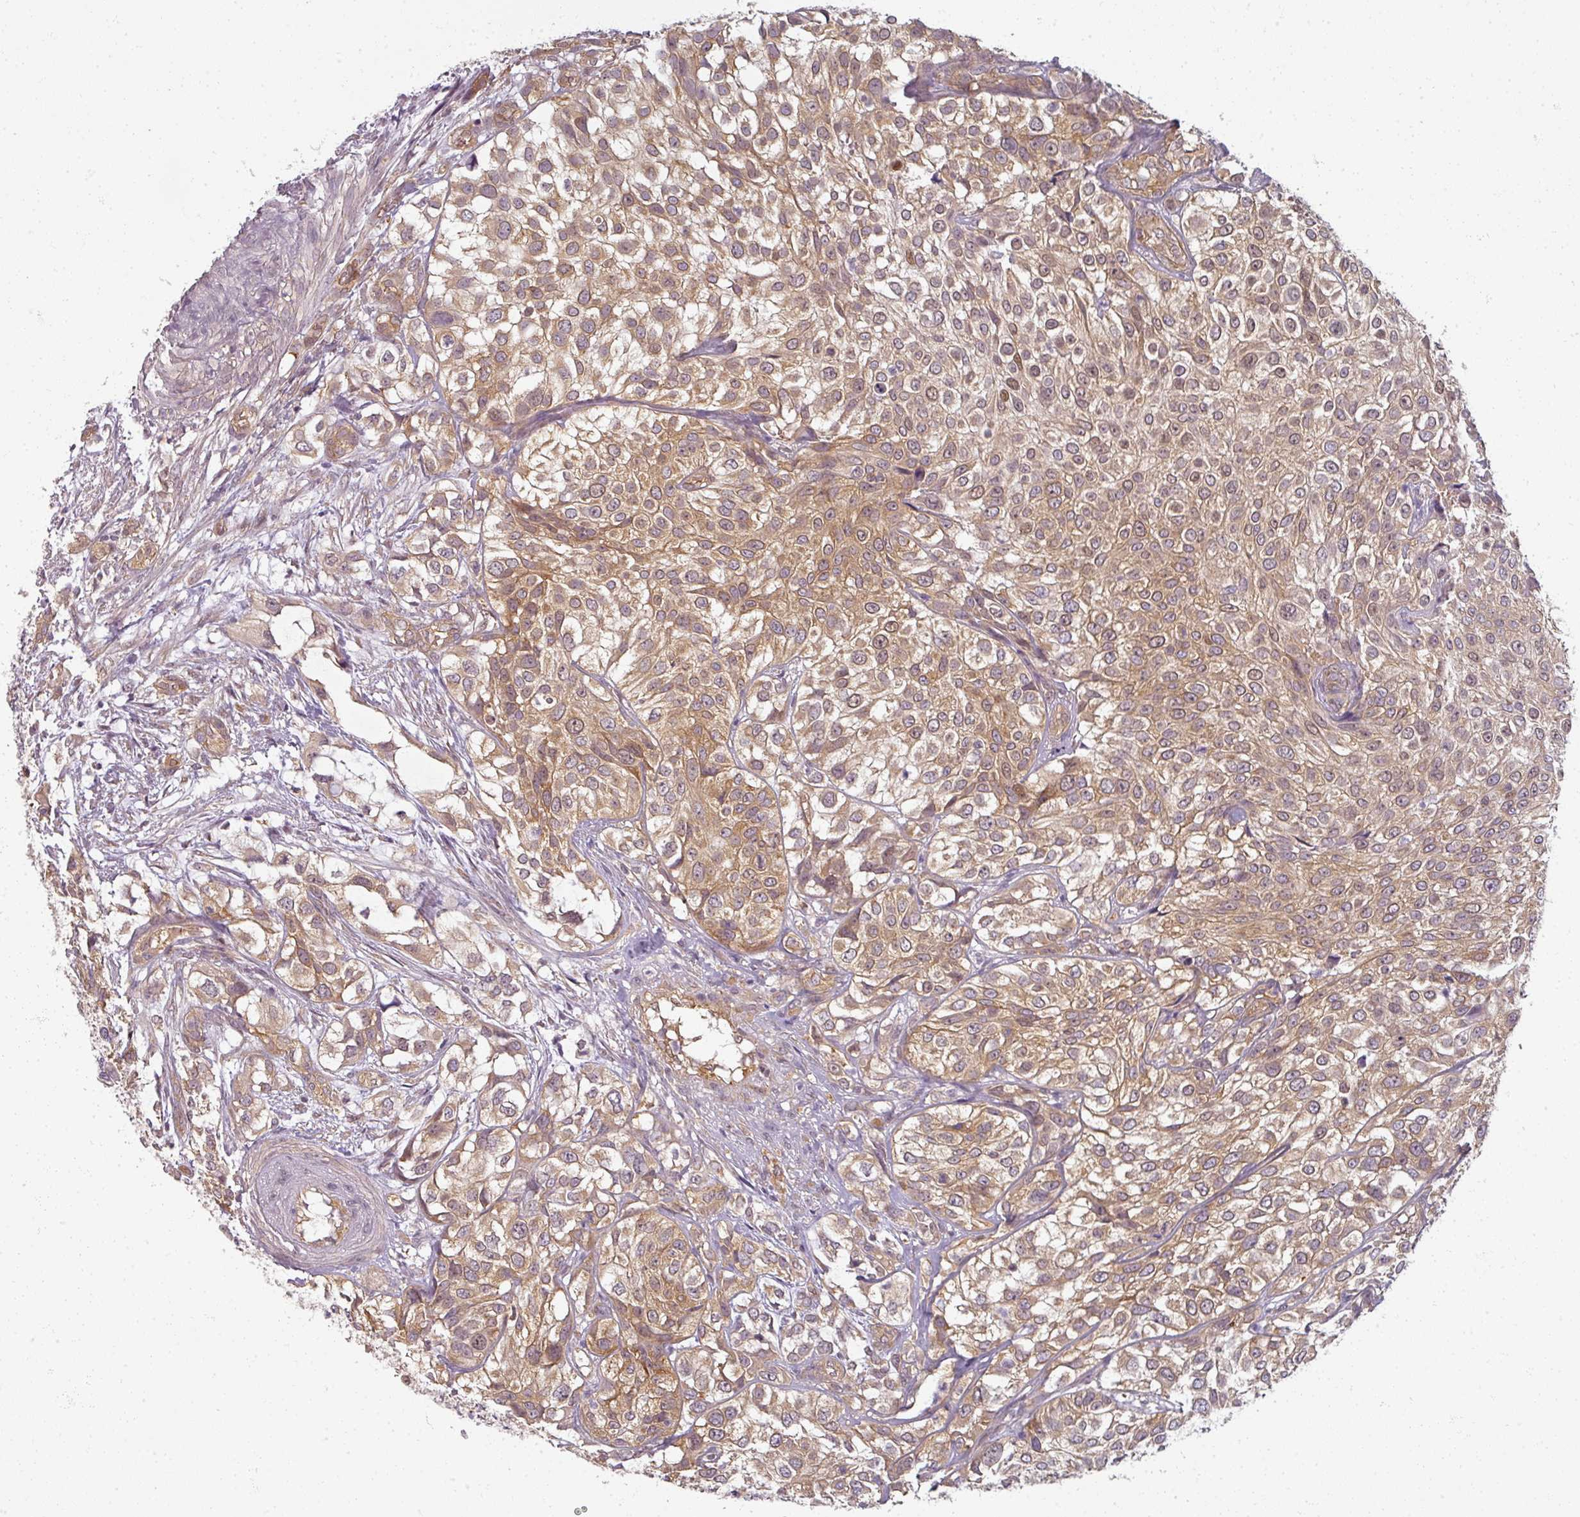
{"staining": {"intensity": "moderate", "quantity": ">75%", "location": "cytoplasmic/membranous,nuclear"}, "tissue": "urothelial cancer", "cell_type": "Tumor cells", "image_type": "cancer", "snomed": [{"axis": "morphology", "description": "Urothelial carcinoma, High grade"}, {"axis": "topography", "description": "Urinary bladder"}], "caption": "This histopathology image shows immunohistochemistry (IHC) staining of human urothelial cancer, with medium moderate cytoplasmic/membranous and nuclear positivity in approximately >75% of tumor cells.", "gene": "AGPAT4", "patient": {"sex": "male", "age": 56}}